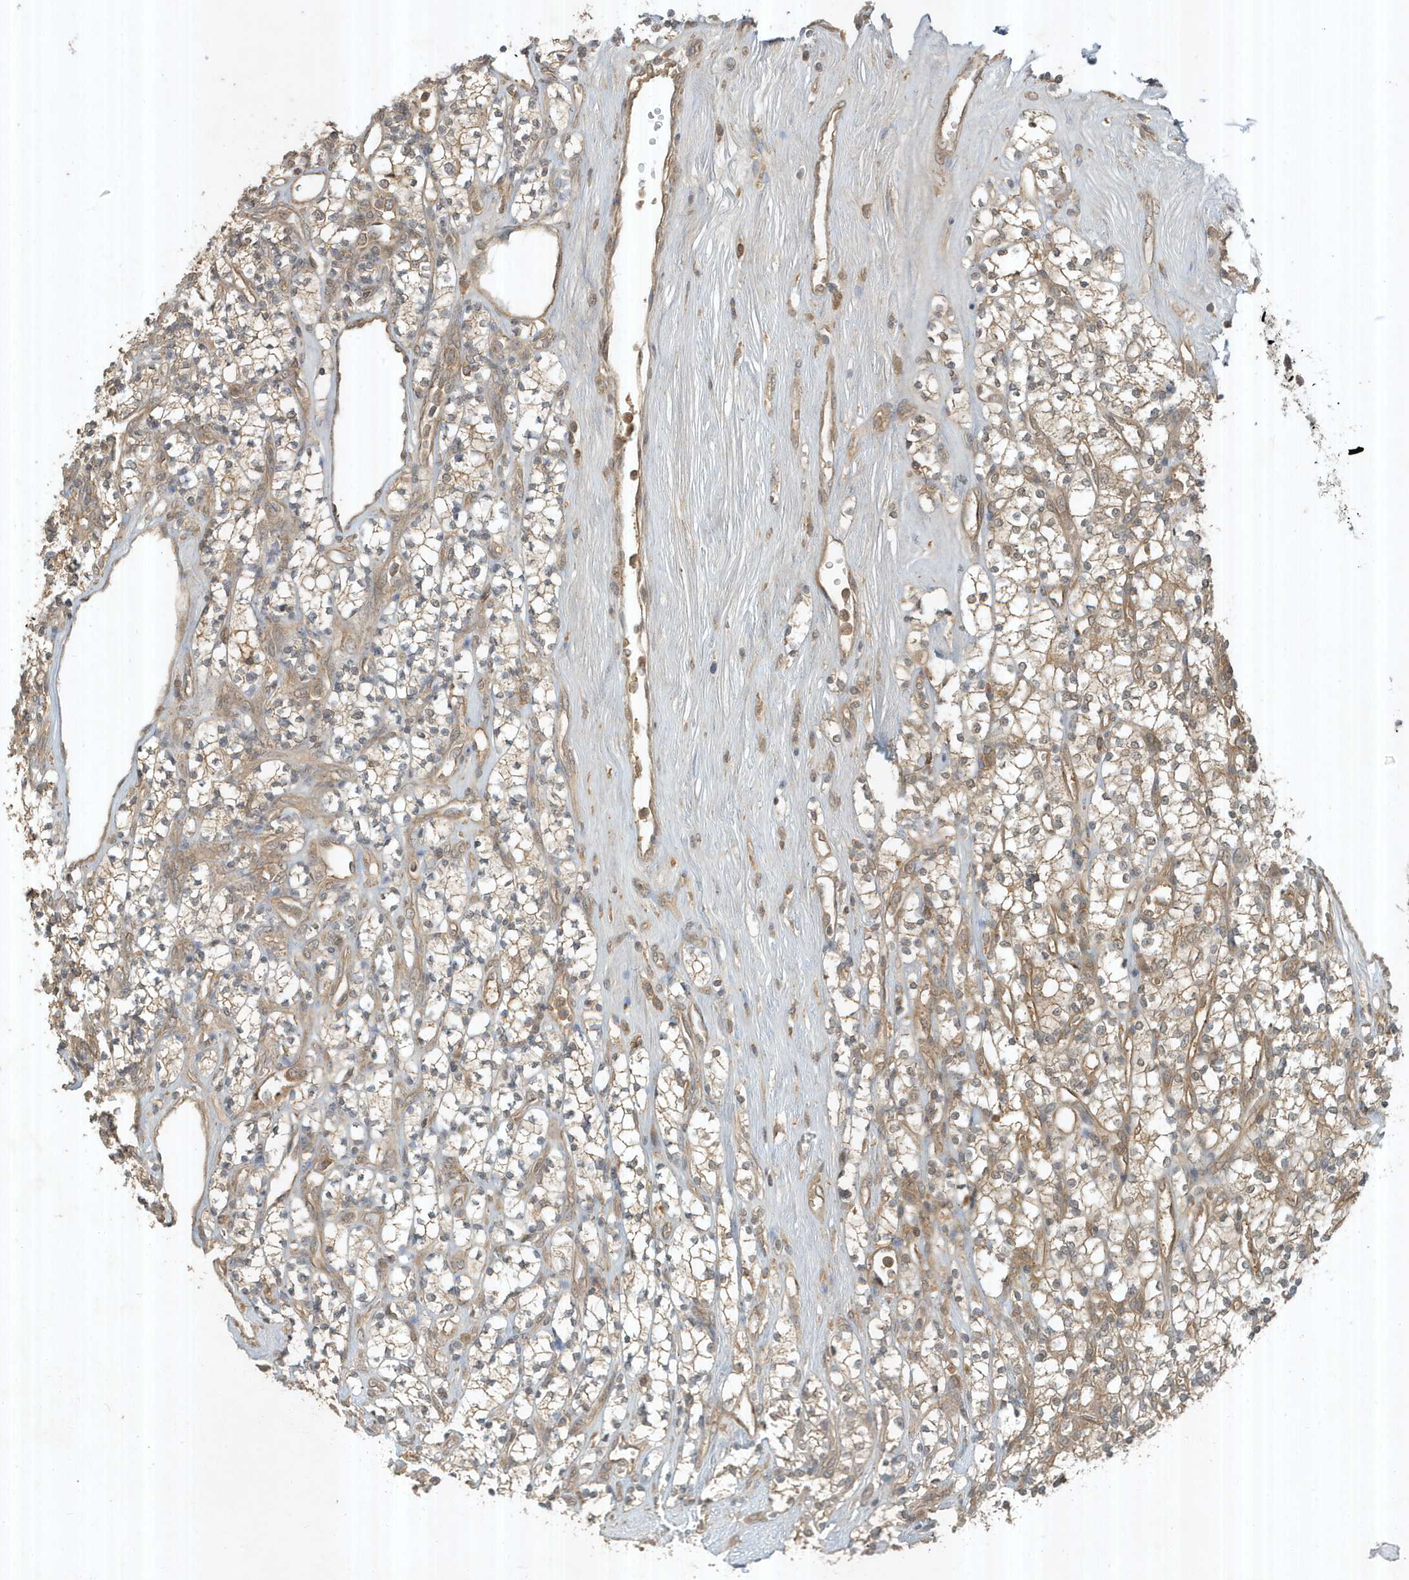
{"staining": {"intensity": "weak", "quantity": ">75%", "location": "cytoplasmic/membranous"}, "tissue": "renal cancer", "cell_type": "Tumor cells", "image_type": "cancer", "snomed": [{"axis": "morphology", "description": "Adenocarcinoma, NOS"}, {"axis": "topography", "description": "Kidney"}], "caption": "Immunohistochemistry of renal cancer (adenocarcinoma) demonstrates low levels of weak cytoplasmic/membranous positivity in about >75% of tumor cells.", "gene": "ABCB9", "patient": {"sex": "male", "age": 77}}